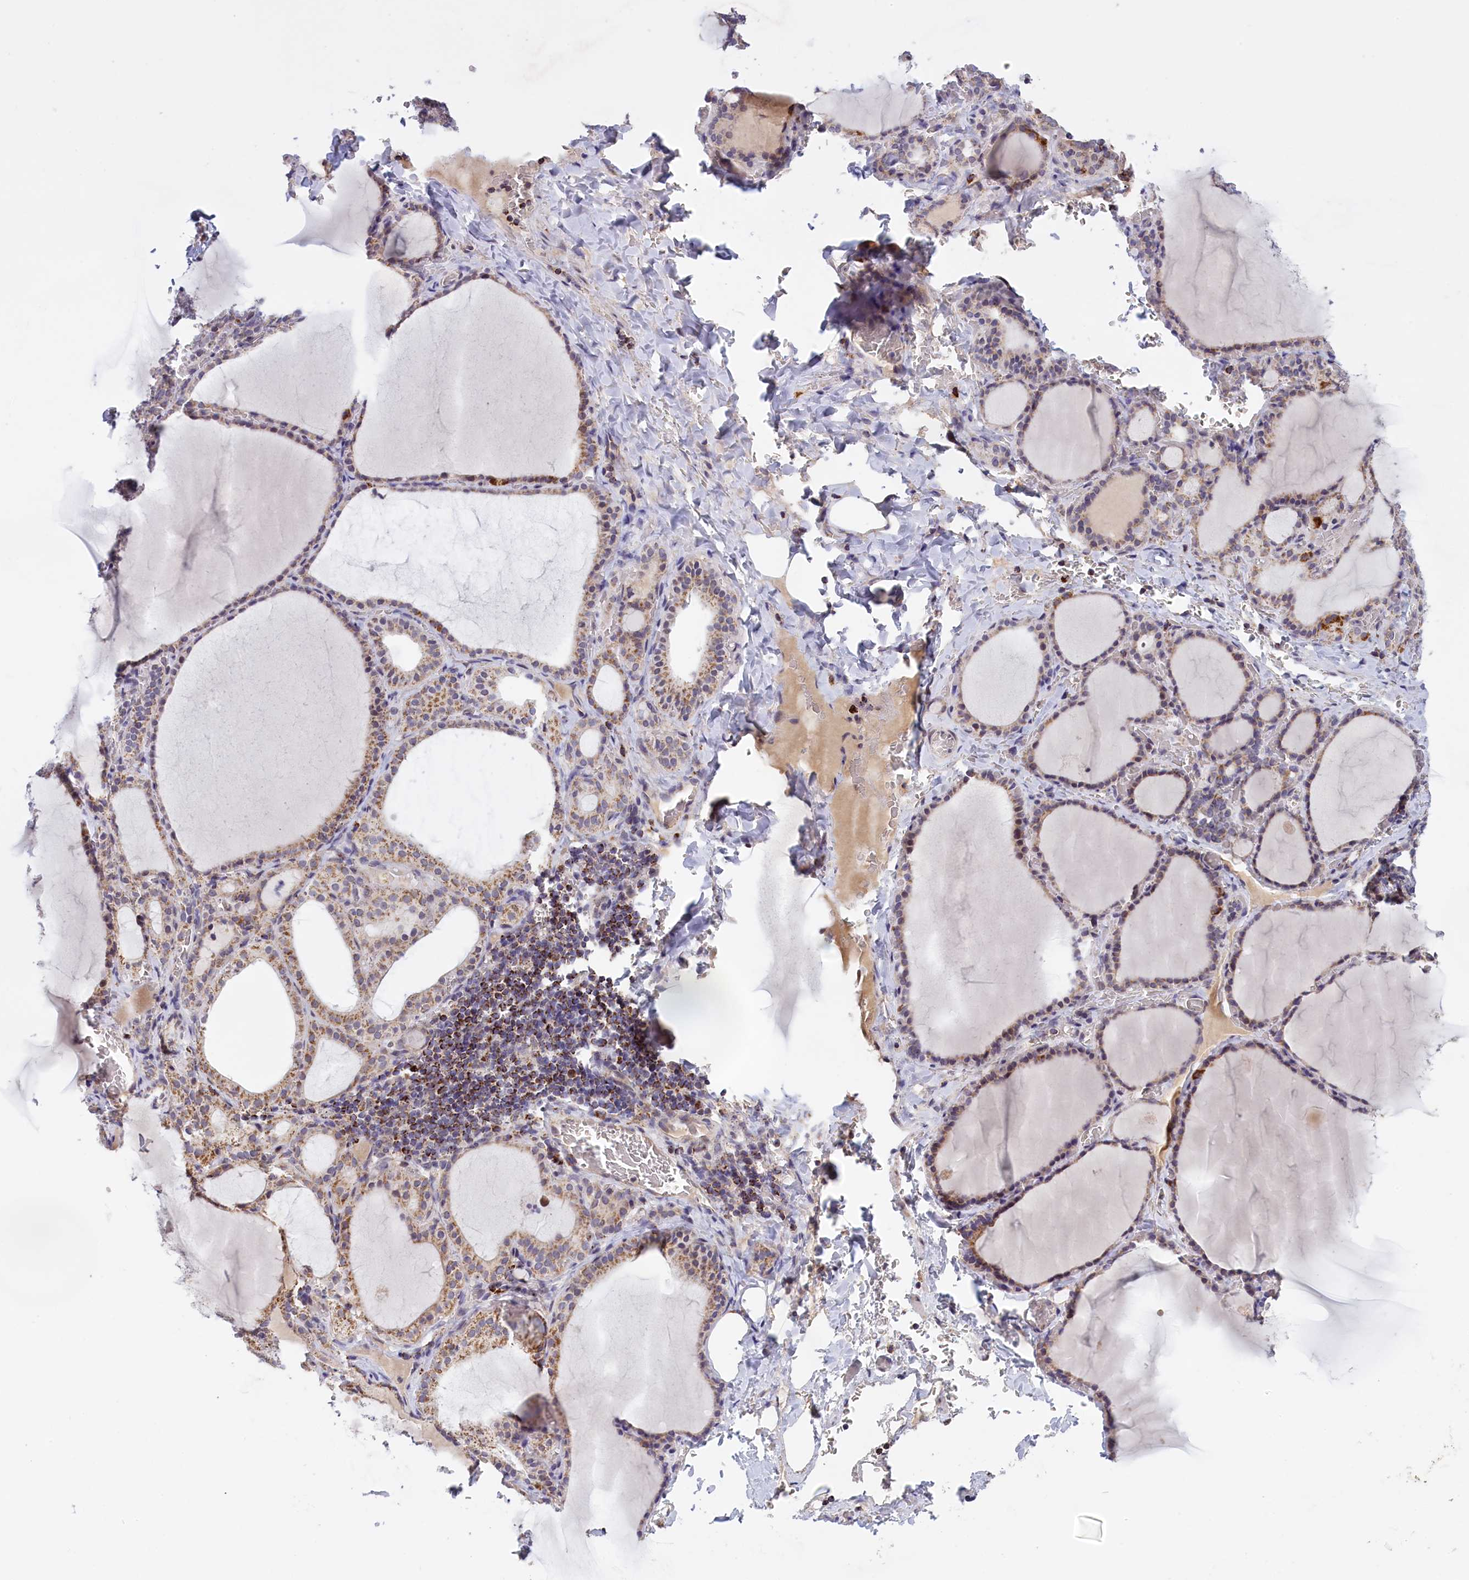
{"staining": {"intensity": "moderate", "quantity": "25%-75%", "location": "cytoplasmic/membranous"}, "tissue": "thyroid gland", "cell_type": "Glandular cells", "image_type": "normal", "snomed": [{"axis": "morphology", "description": "Normal tissue, NOS"}, {"axis": "topography", "description": "Thyroid gland"}], "caption": "A brown stain labels moderate cytoplasmic/membranous expression of a protein in glandular cells of benign thyroid gland.", "gene": "FAM149B1", "patient": {"sex": "female", "age": 39}}